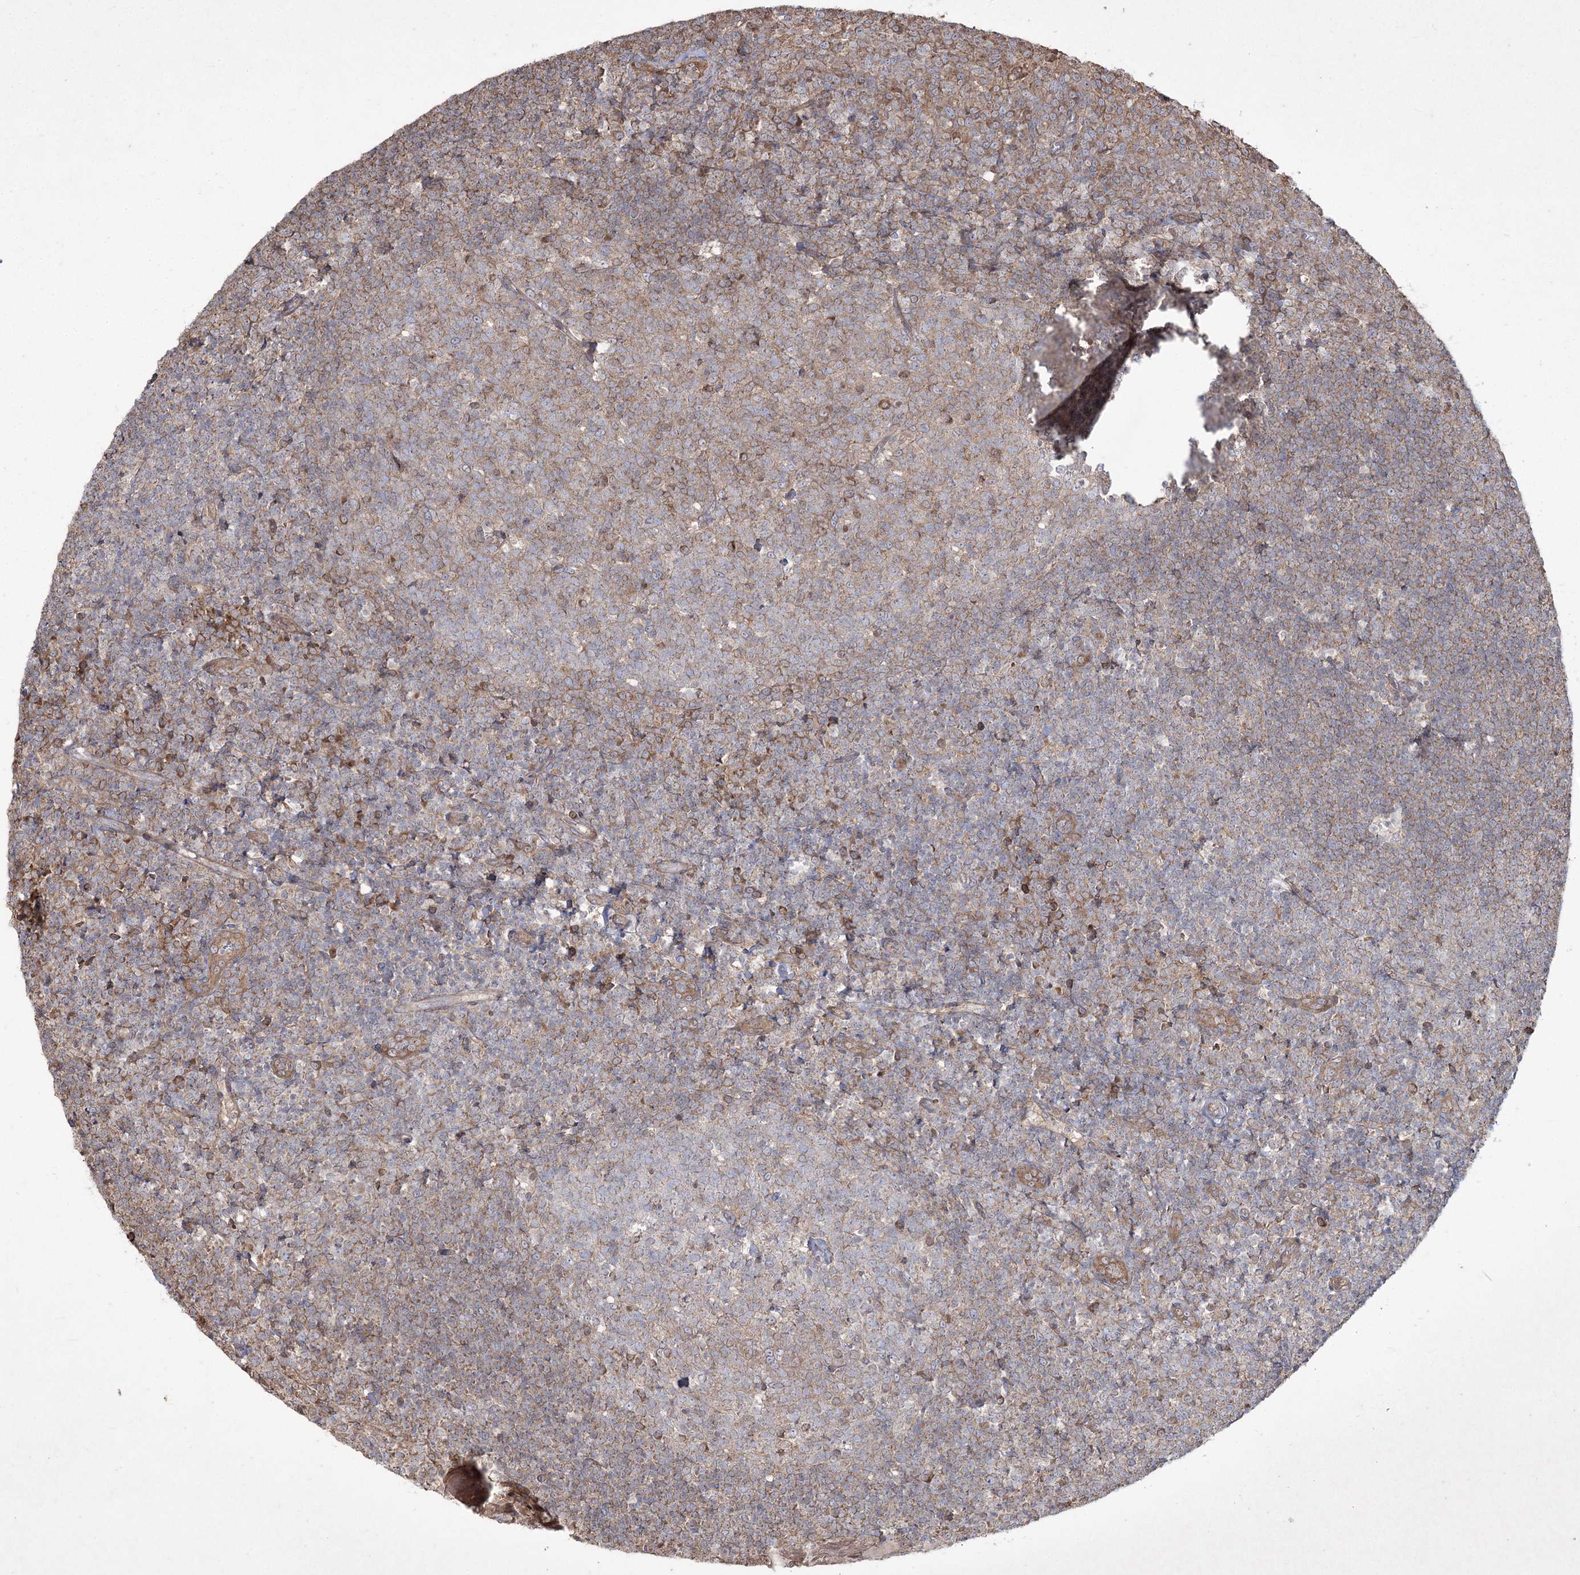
{"staining": {"intensity": "moderate", "quantity": "<25%", "location": "cytoplasmic/membranous"}, "tissue": "tonsil", "cell_type": "Germinal center cells", "image_type": "normal", "snomed": [{"axis": "morphology", "description": "Normal tissue, NOS"}, {"axis": "topography", "description": "Tonsil"}], "caption": "Protein staining reveals moderate cytoplasmic/membranous expression in approximately <25% of germinal center cells in normal tonsil. The staining was performed using DAB (3,3'-diaminobenzidine), with brown indicating positive protein expression. Nuclei are stained blue with hematoxylin.", "gene": "SH3TC1", "patient": {"sex": "female", "age": 10}}